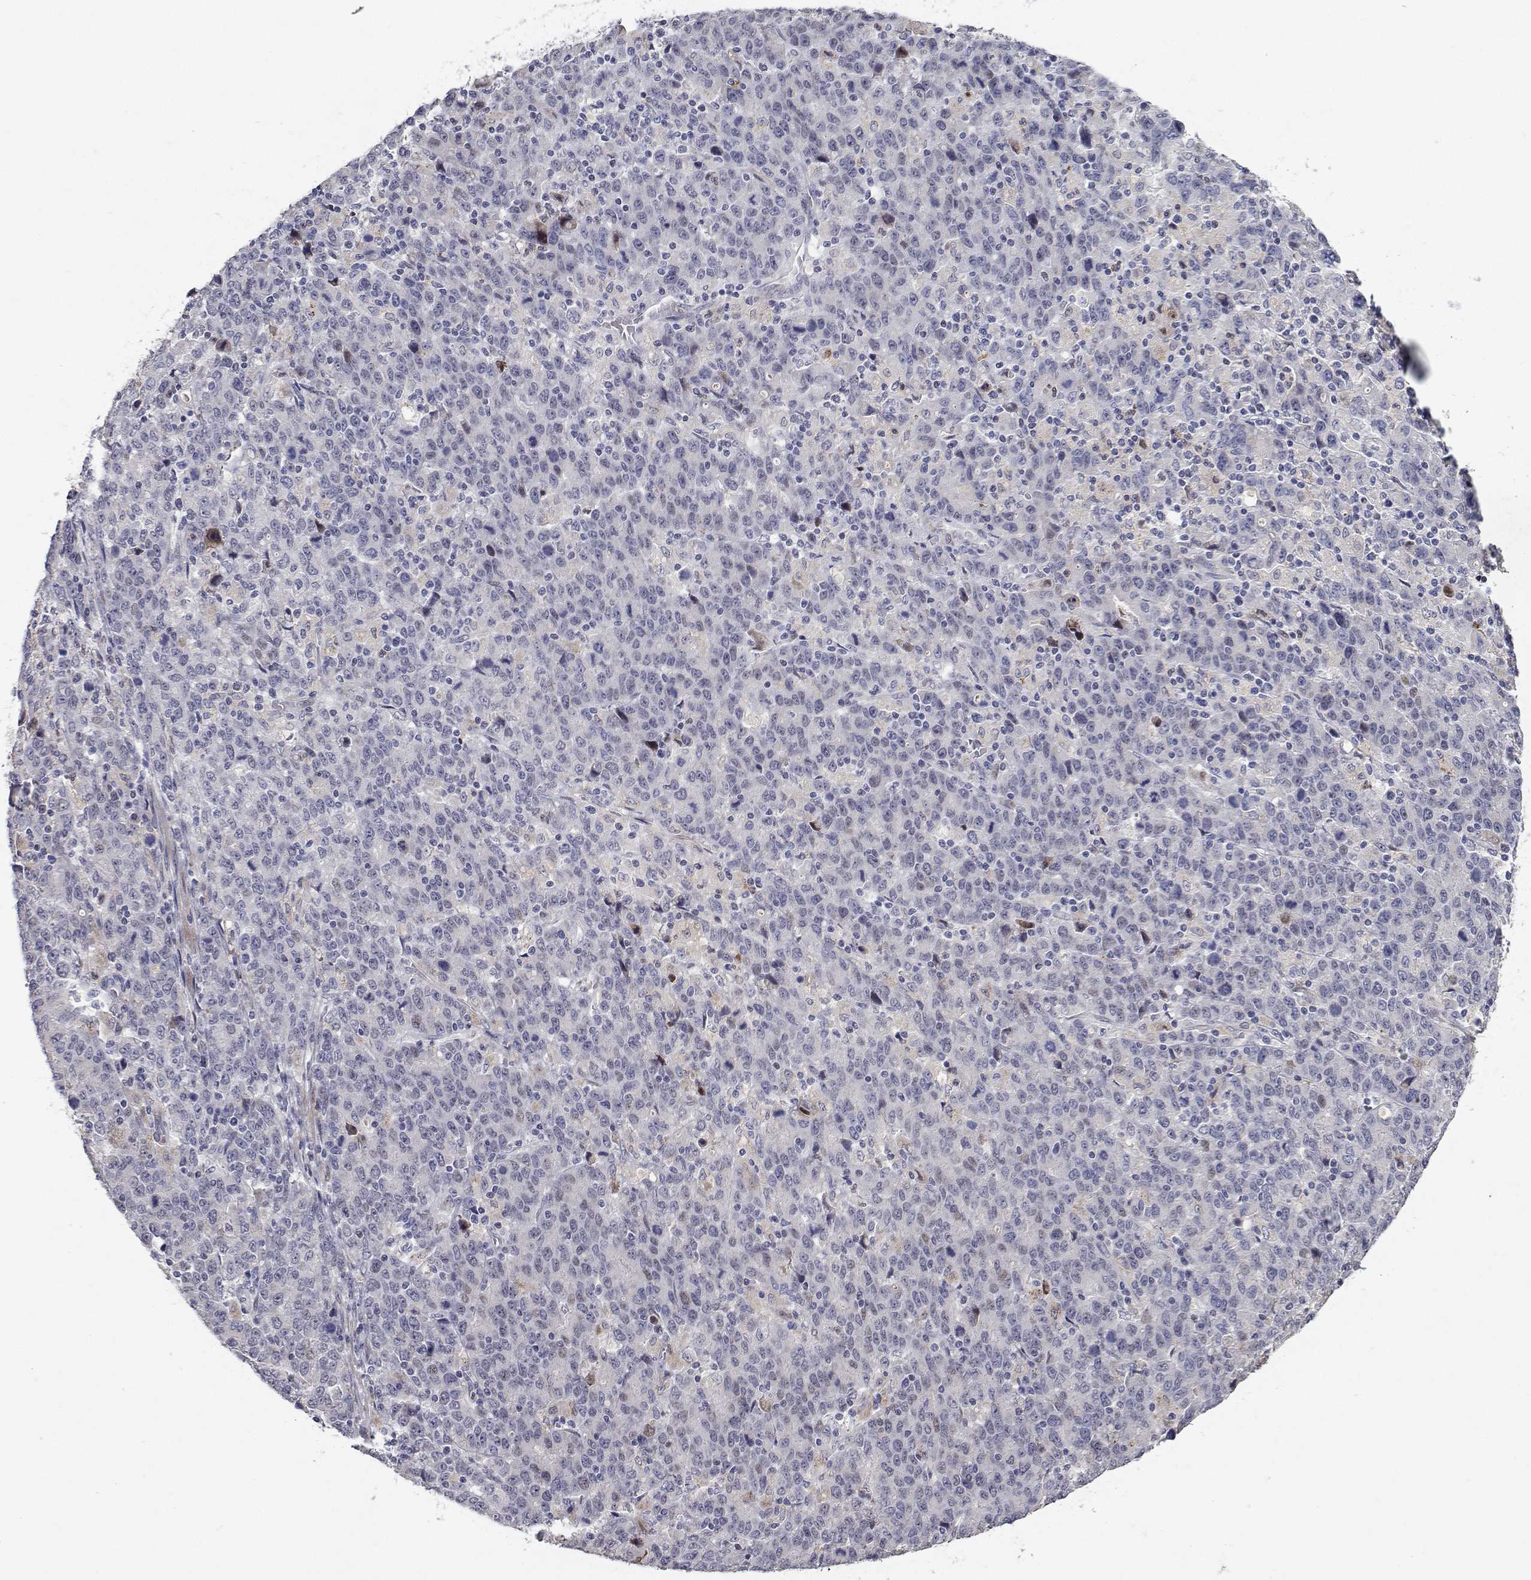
{"staining": {"intensity": "negative", "quantity": "none", "location": "none"}, "tissue": "stomach cancer", "cell_type": "Tumor cells", "image_type": "cancer", "snomed": [{"axis": "morphology", "description": "Adenocarcinoma, NOS"}, {"axis": "topography", "description": "Stomach, upper"}], "caption": "Immunohistochemical staining of human adenocarcinoma (stomach) exhibits no significant staining in tumor cells. The staining is performed using DAB brown chromogen with nuclei counter-stained in using hematoxylin.", "gene": "RBPJL", "patient": {"sex": "male", "age": 69}}